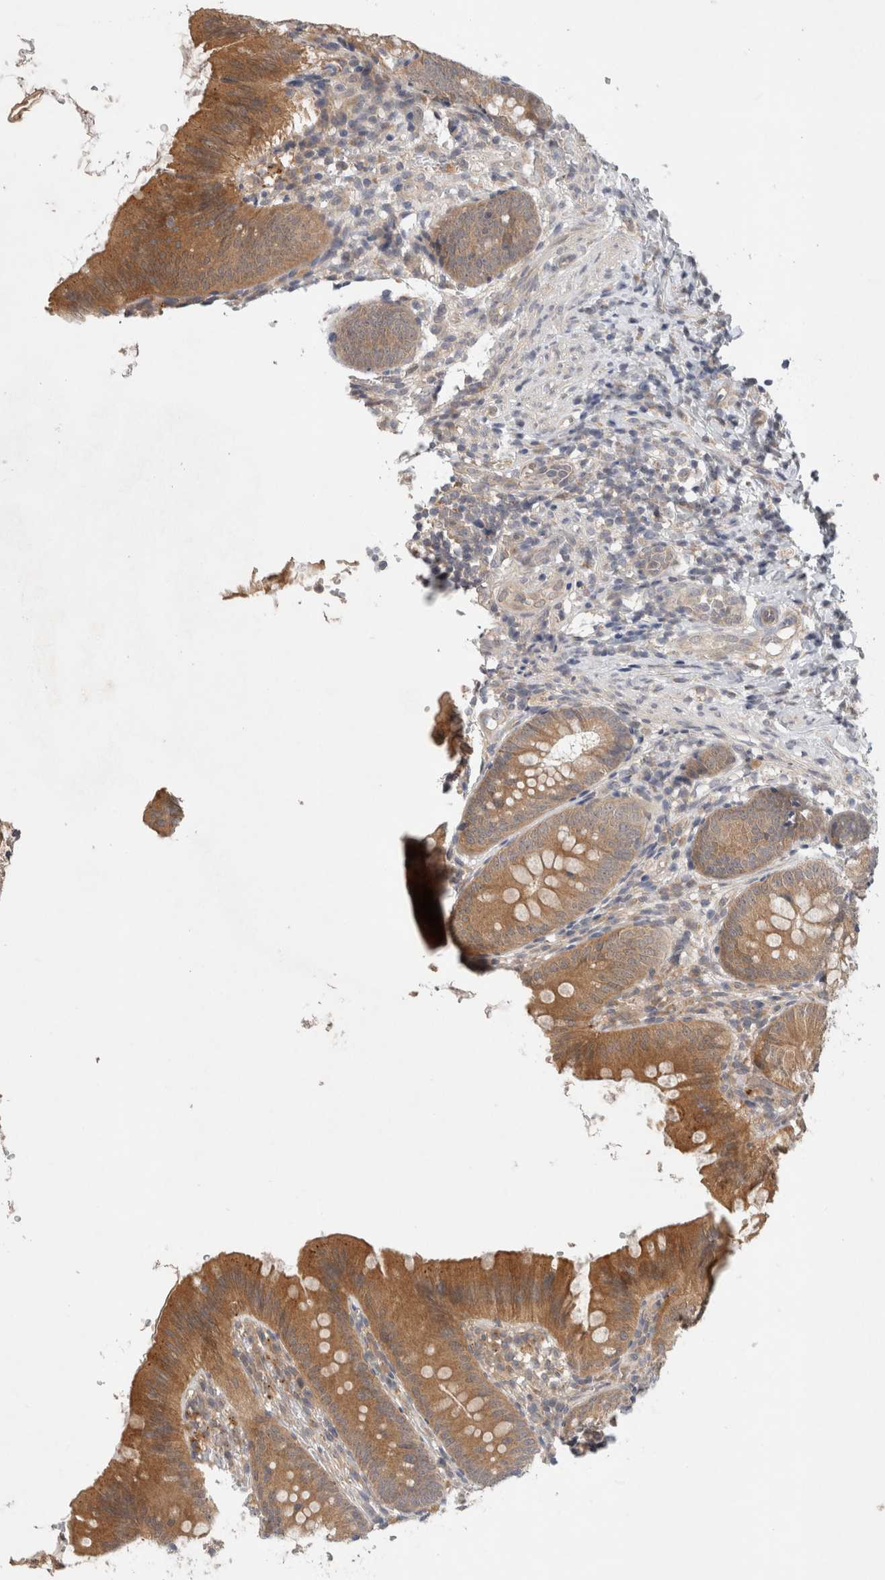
{"staining": {"intensity": "moderate", "quantity": ">75%", "location": "cytoplasmic/membranous"}, "tissue": "appendix", "cell_type": "Glandular cells", "image_type": "normal", "snomed": [{"axis": "morphology", "description": "Normal tissue, NOS"}, {"axis": "topography", "description": "Appendix"}], "caption": "A histopathology image of human appendix stained for a protein exhibits moderate cytoplasmic/membranous brown staining in glandular cells.", "gene": "SGK1", "patient": {"sex": "male", "age": 1}}